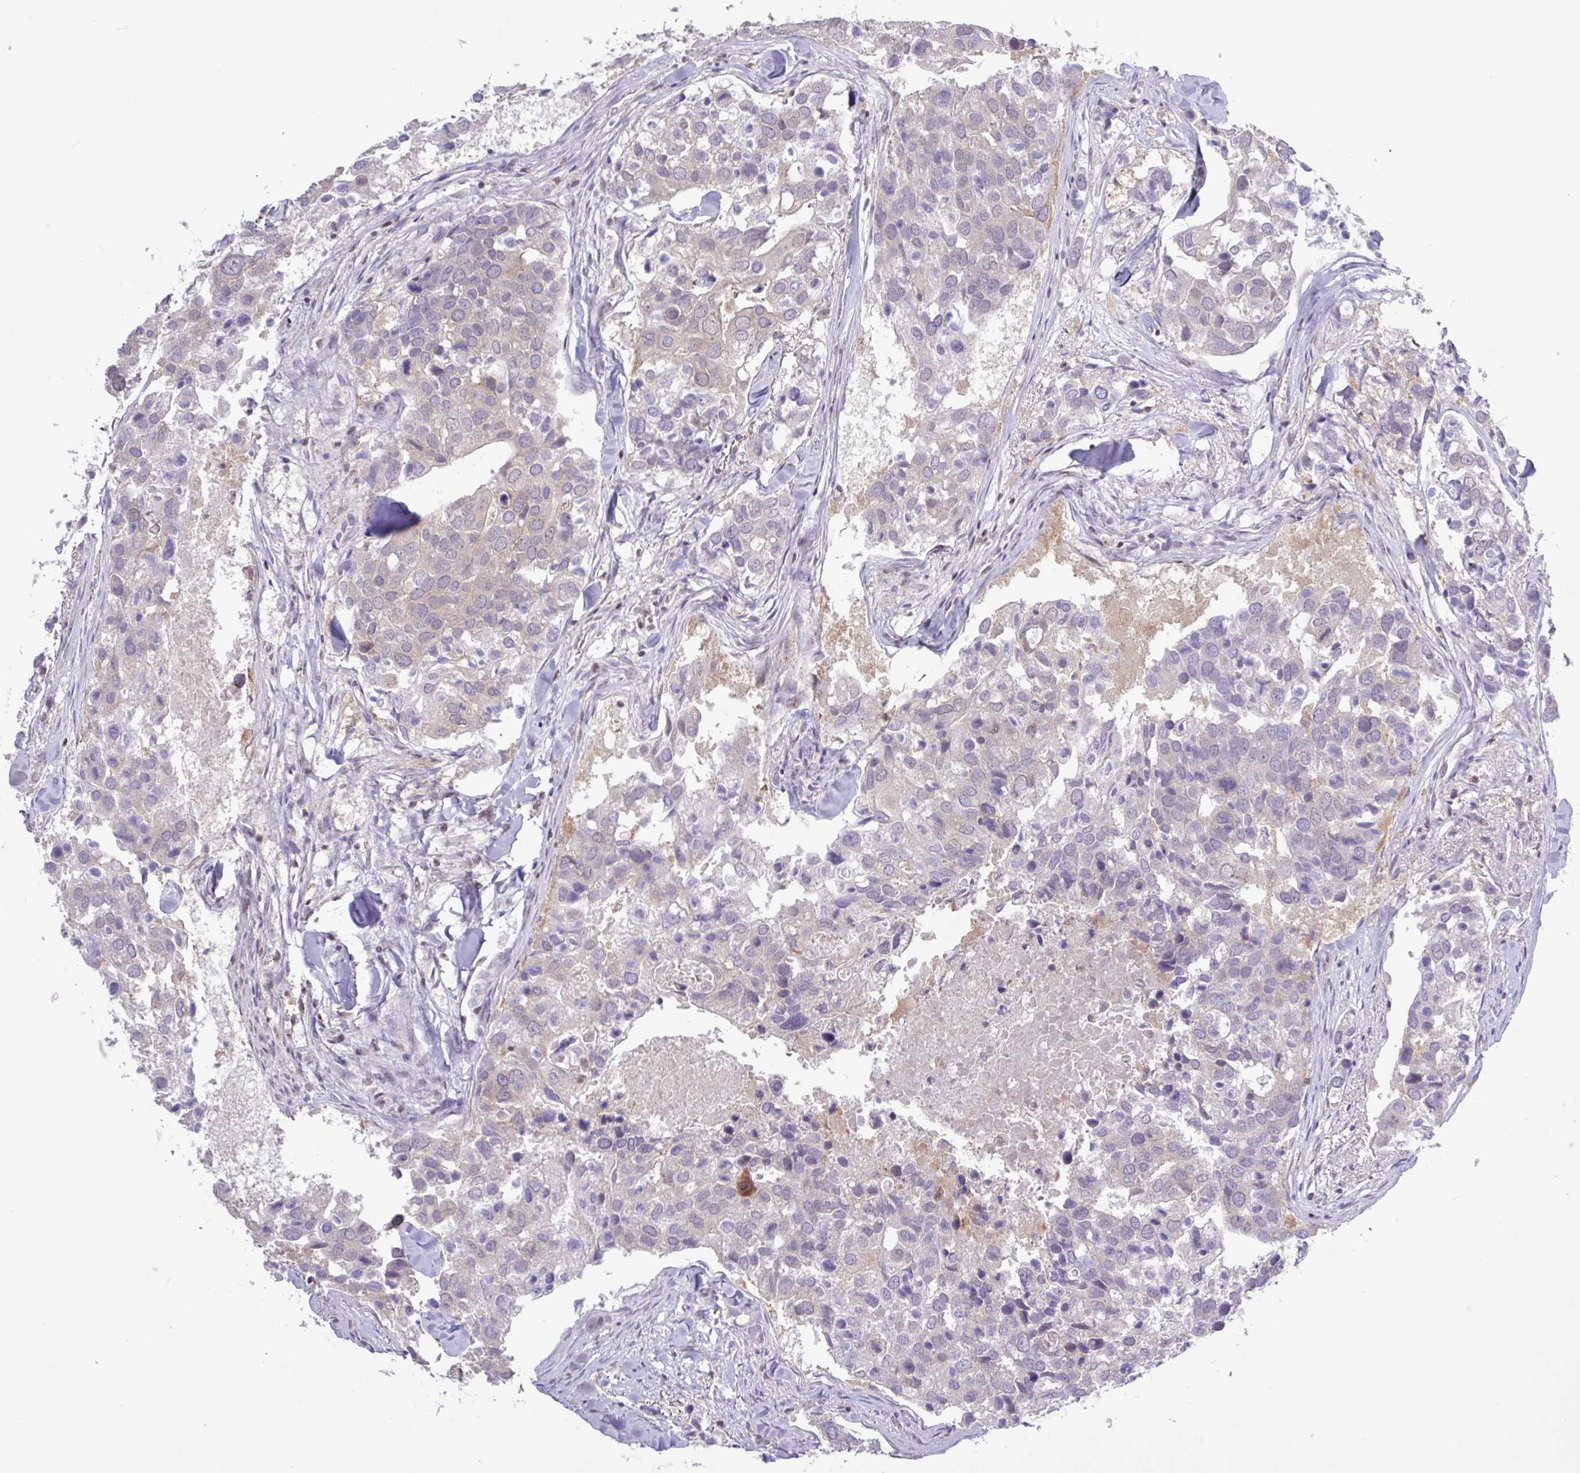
{"staining": {"intensity": "negative", "quantity": "none", "location": "none"}, "tissue": "breast cancer", "cell_type": "Tumor cells", "image_type": "cancer", "snomed": [{"axis": "morphology", "description": "Duct carcinoma"}, {"axis": "topography", "description": "Breast"}], "caption": "There is no significant staining in tumor cells of breast cancer (infiltrating ductal carcinoma).", "gene": "RTL3", "patient": {"sex": "female", "age": 83}}